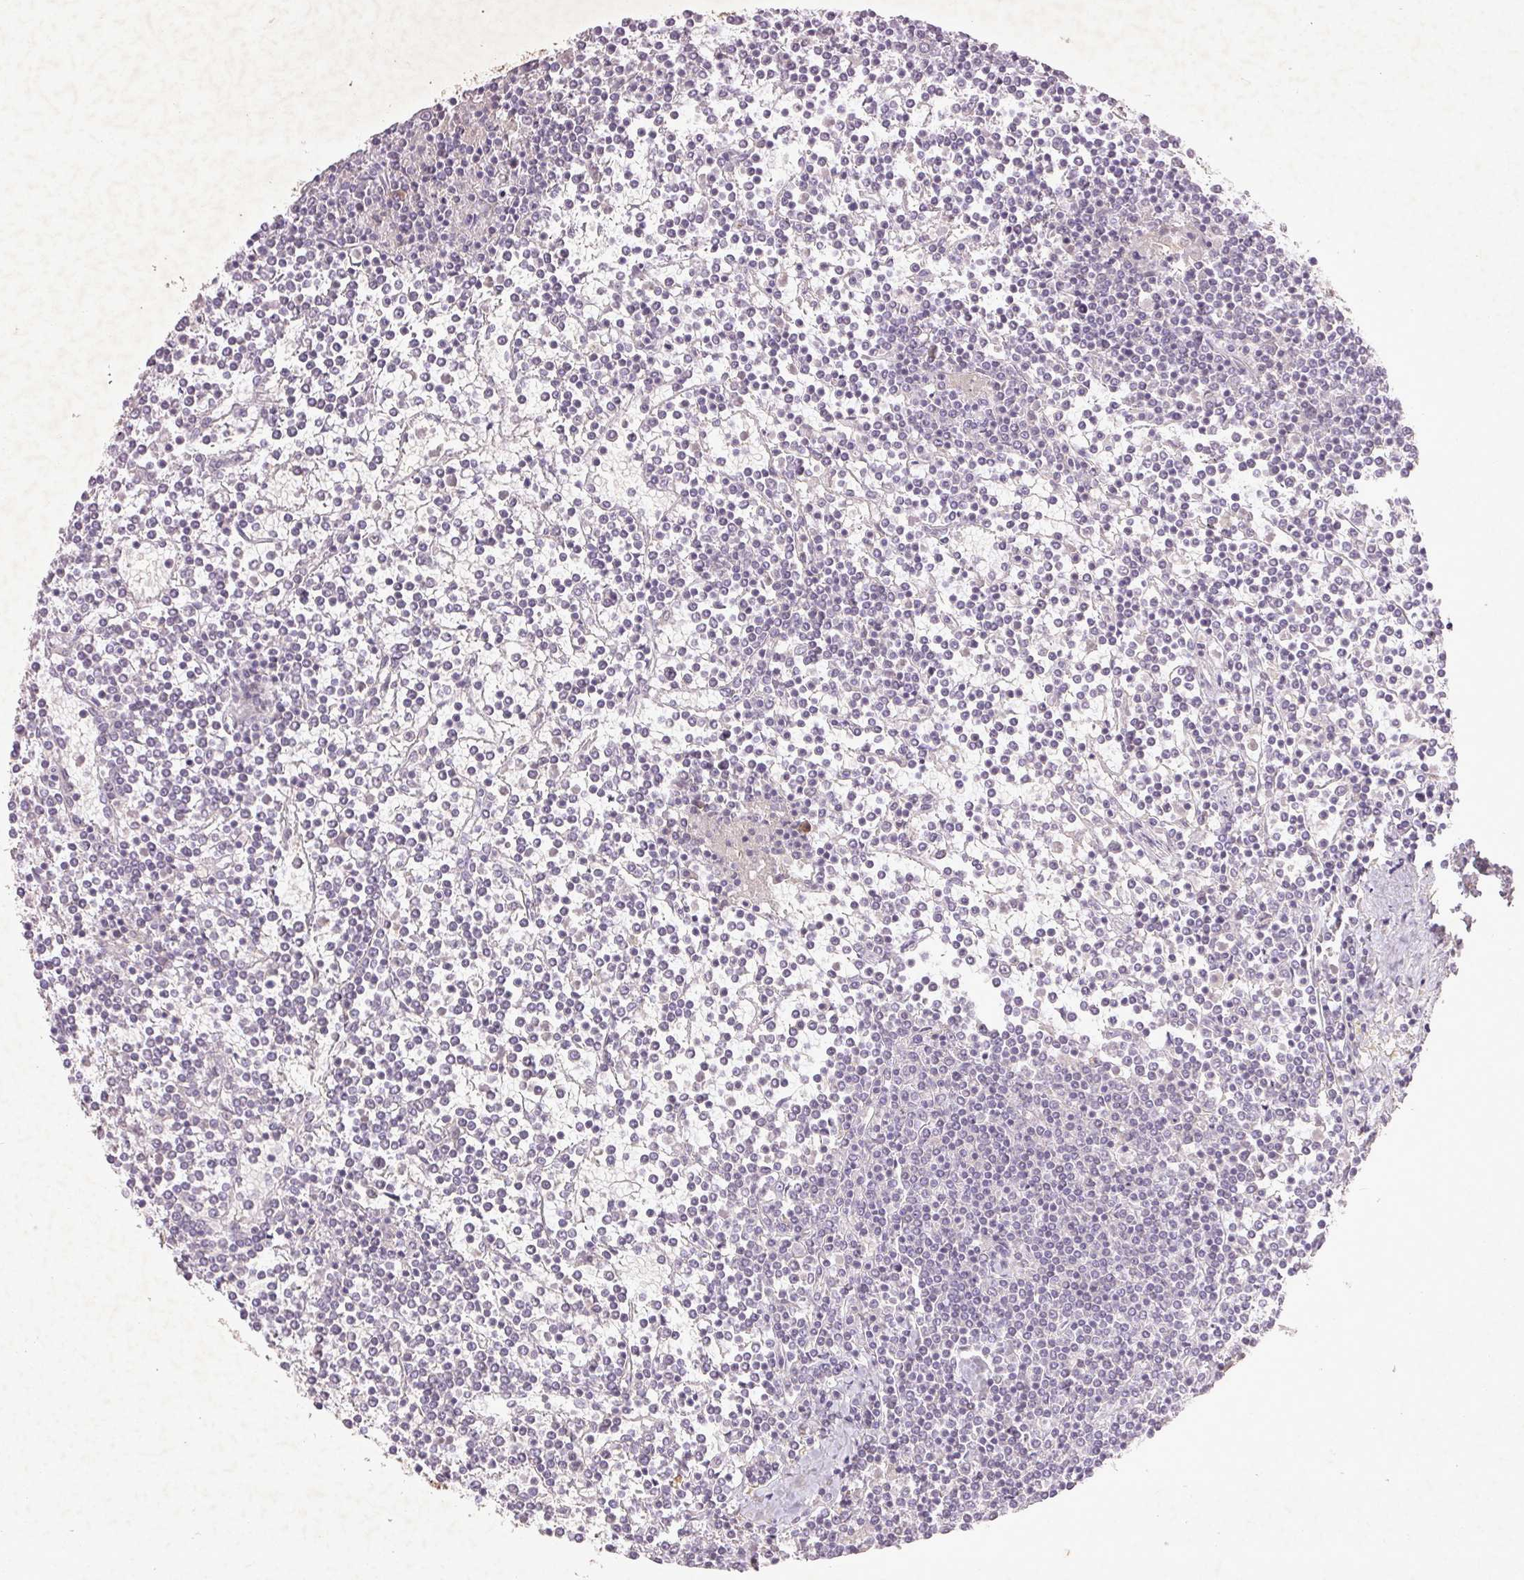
{"staining": {"intensity": "negative", "quantity": "none", "location": "none"}, "tissue": "lymphoma", "cell_type": "Tumor cells", "image_type": "cancer", "snomed": [{"axis": "morphology", "description": "Malignant lymphoma, non-Hodgkin's type, Low grade"}, {"axis": "topography", "description": "Spleen"}], "caption": "Immunohistochemical staining of lymphoma exhibits no significant positivity in tumor cells.", "gene": "FAM168B", "patient": {"sex": "female", "age": 19}}